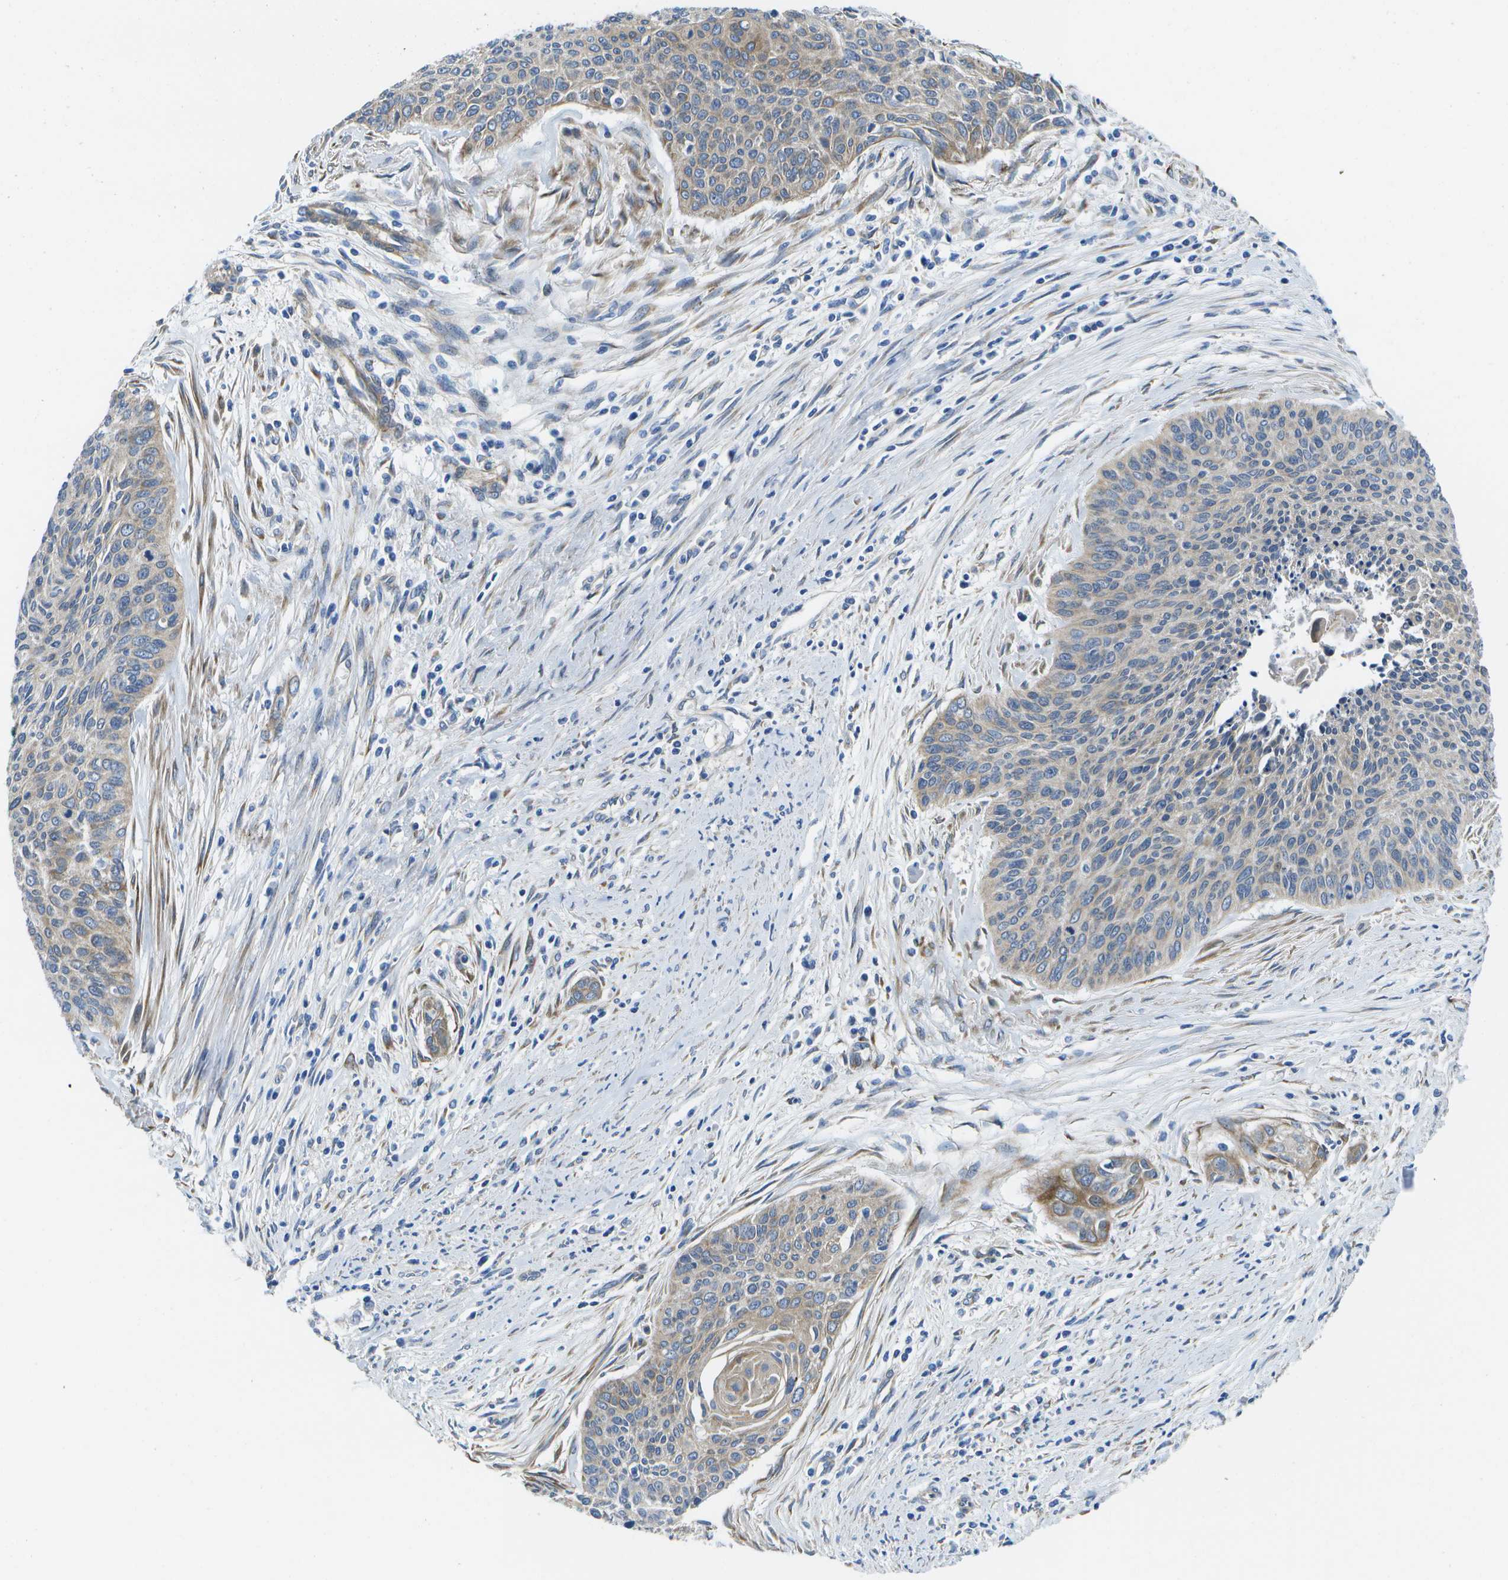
{"staining": {"intensity": "weak", "quantity": "<25%", "location": "cytoplasmic/membranous"}, "tissue": "cervical cancer", "cell_type": "Tumor cells", "image_type": "cancer", "snomed": [{"axis": "morphology", "description": "Squamous cell carcinoma, NOS"}, {"axis": "topography", "description": "Cervix"}], "caption": "Squamous cell carcinoma (cervical) was stained to show a protein in brown. There is no significant expression in tumor cells. (Brightfield microscopy of DAB (3,3'-diaminobenzidine) immunohistochemistry at high magnification).", "gene": "P3H1", "patient": {"sex": "female", "age": 55}}